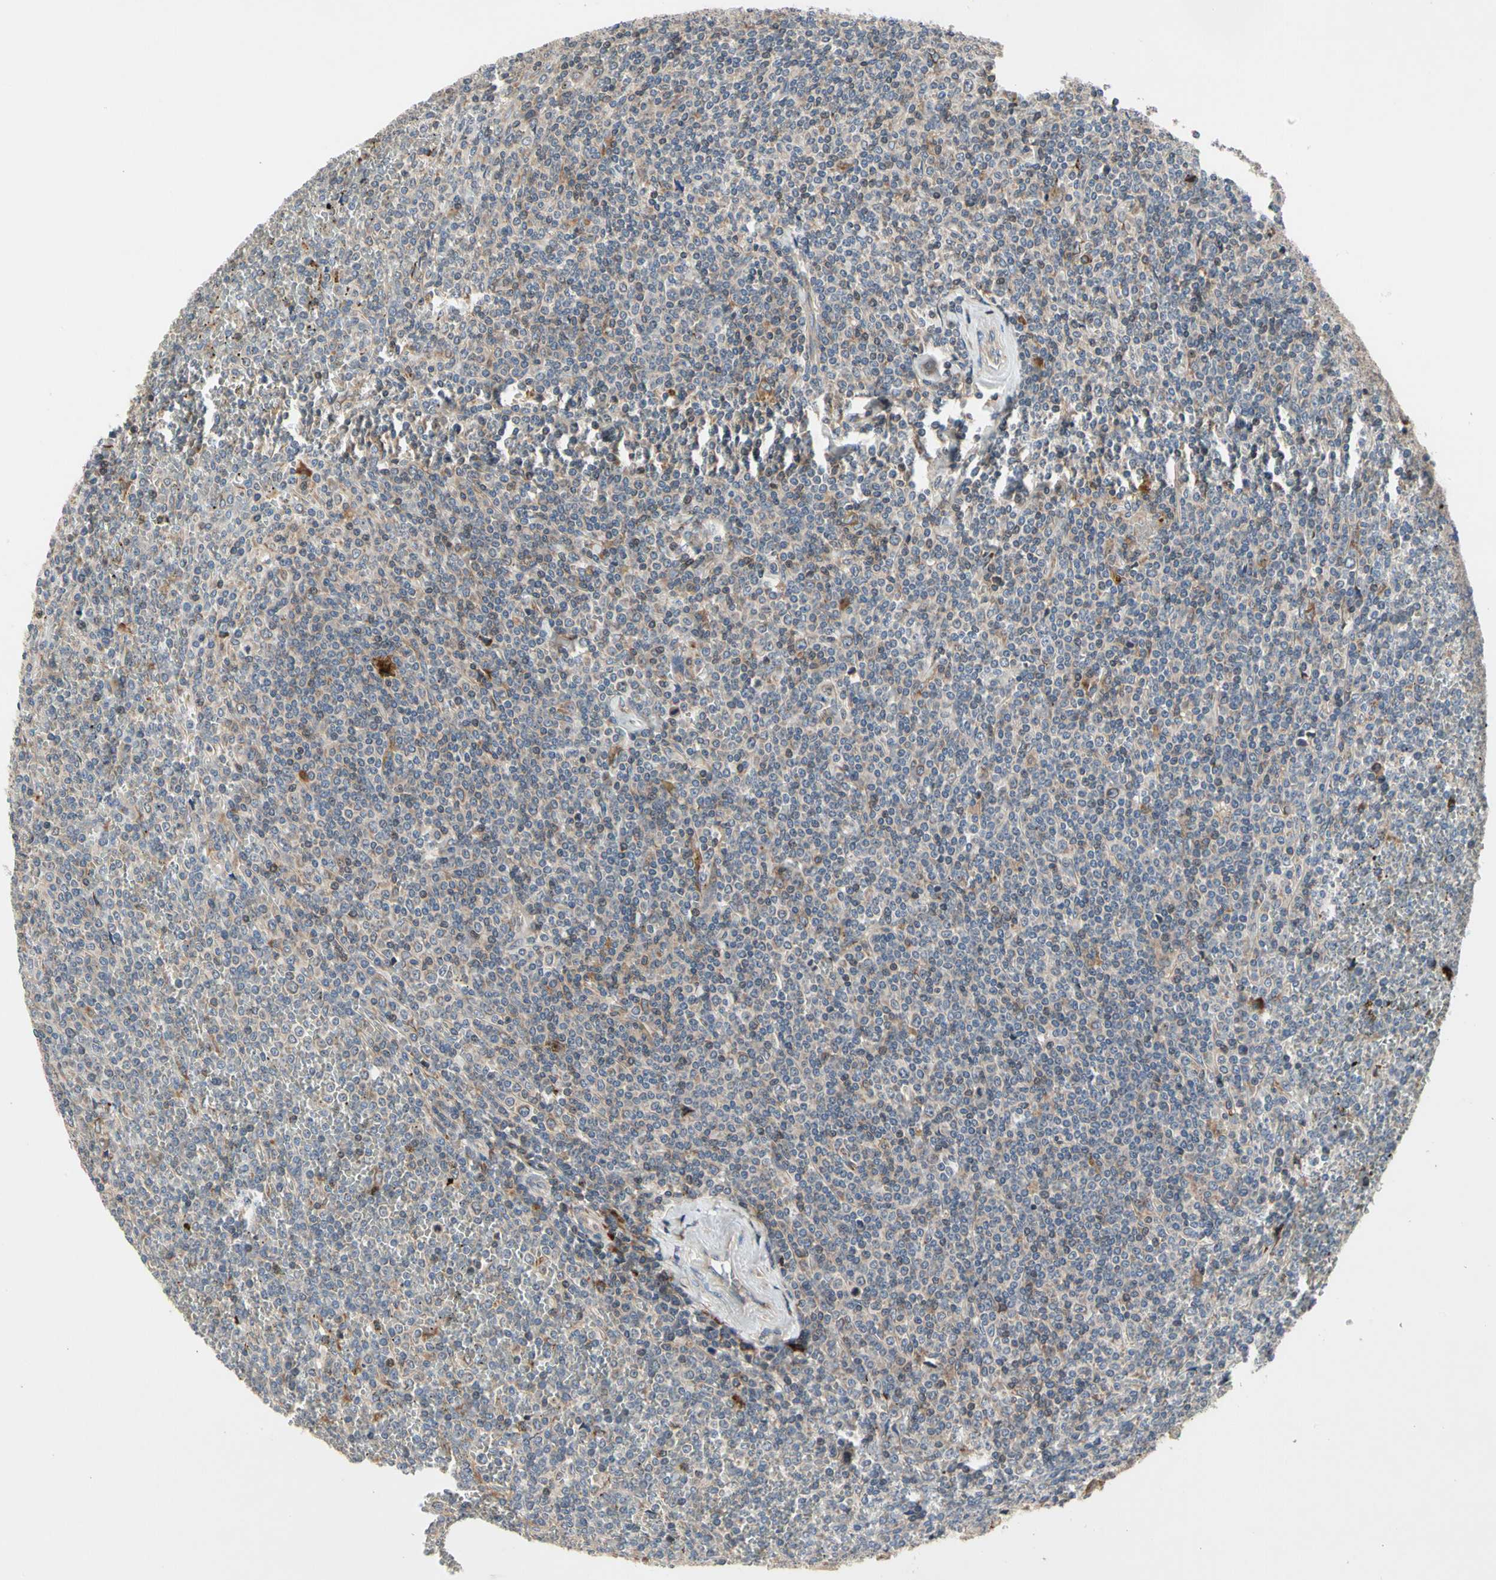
{"staining": {"intensity": "weak", "quantity": "25%-75%", "location": "cytoplasmic/membranous"}, "tissue": "lymphoma", "cell_type": "Tumor cells", "image_type": "cancer", "snomed": [{"axis": "morphology", "description": "Malignant lymphoma, non-Hodgkin's type, Low grade"}, {"axis": "topography", "description": "Spleen"}], "caption": "Immunohistochemistry (IHC) micrograph of human lymphoma stained for a protein (brown), which reveals low levels of weak cytoplasmic/membranous expression in approximately 25%-75% of tumor cells.", "gene": "MMEL1", "patient": {"sex": "female", "age": 19}}